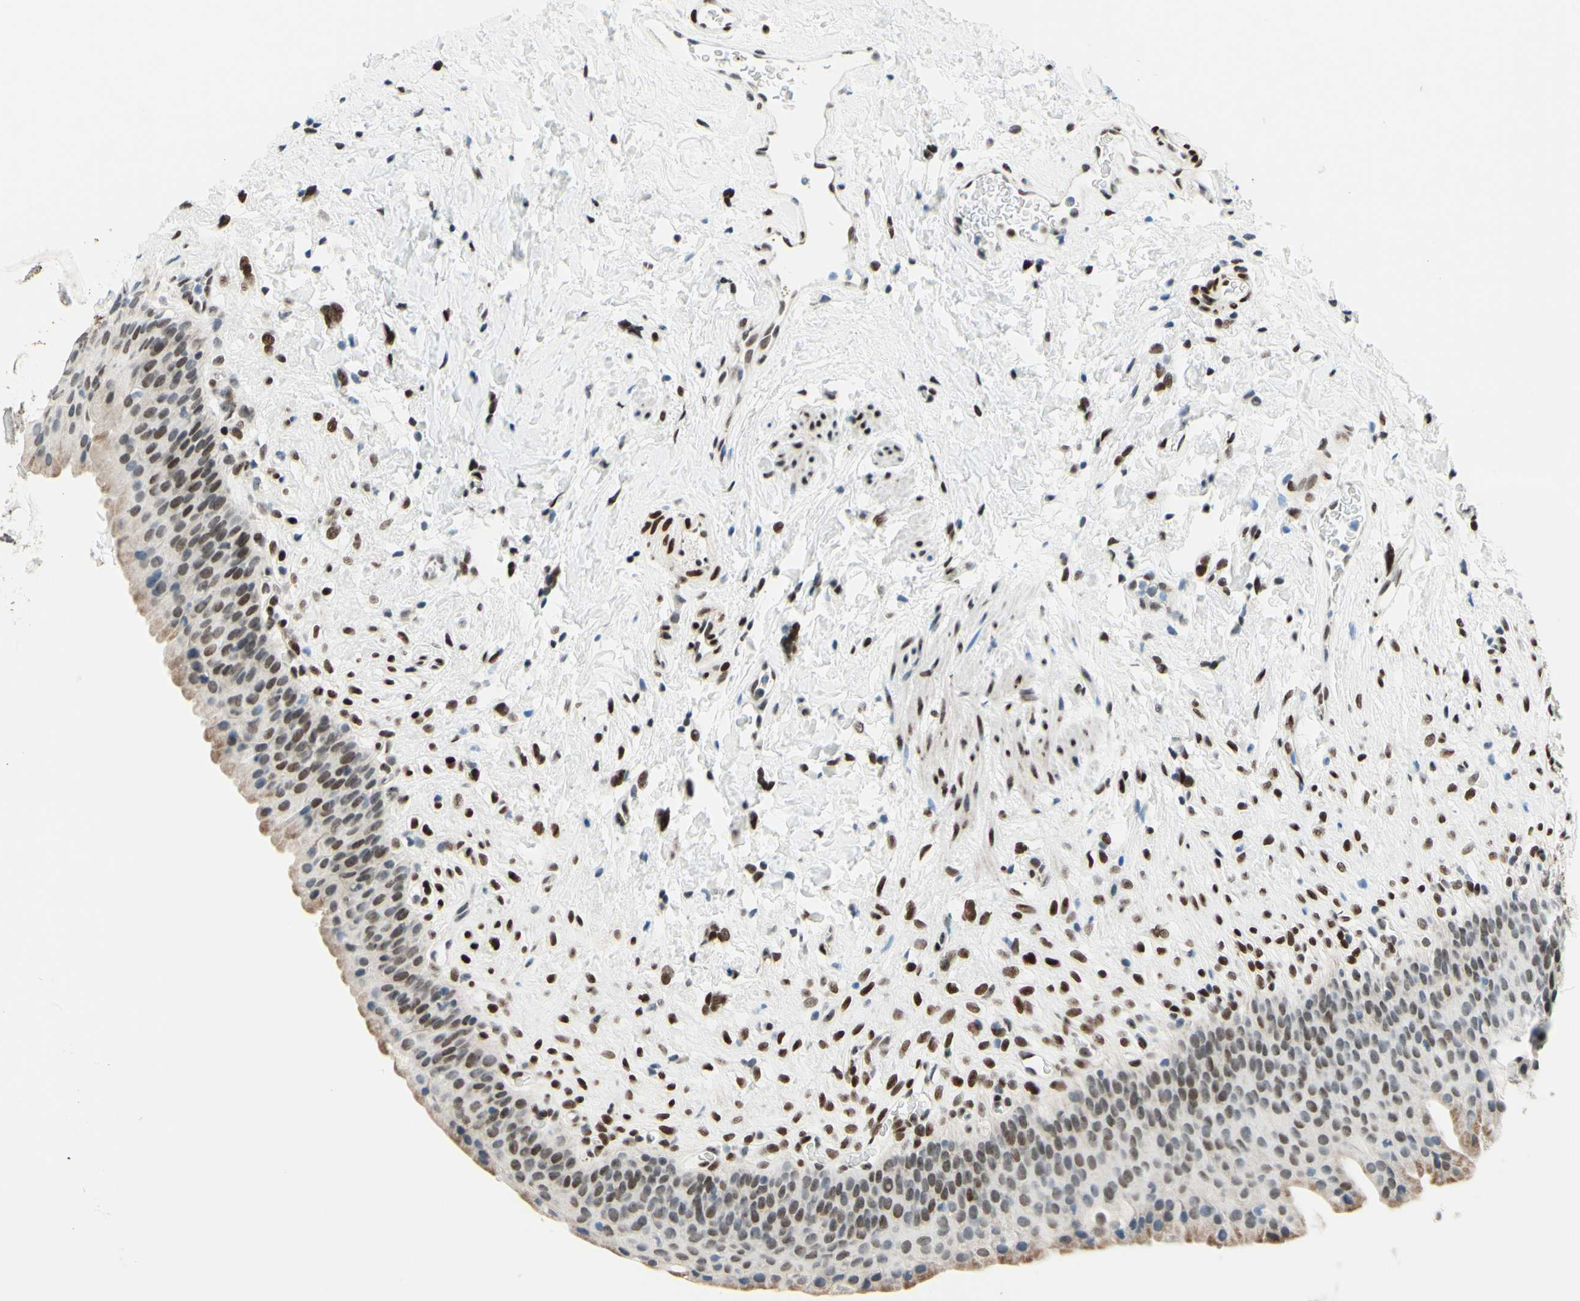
{"staining": {"intensity": "moderate", "quantity": ">75%", "location": "cytoplasmic/membranous,nuclear"}, "tissue": "urinary bladder", "cell_type": "Urothelial cells", "image_type": "normal", "snomed": [{"axis": "morphology", "description": "Normal tissue, NOS"}, {"axis": "topography", "description": "Urinary bladder"}], "caption": "Immunohistochemical staining of benign urinary bladder reveals moderate cytoplasmic/membranous,nuclear protein expression in about >75% of urothelial cells.", "gene": "CBX7", "patient": {"sex": "female", "age": 79}}